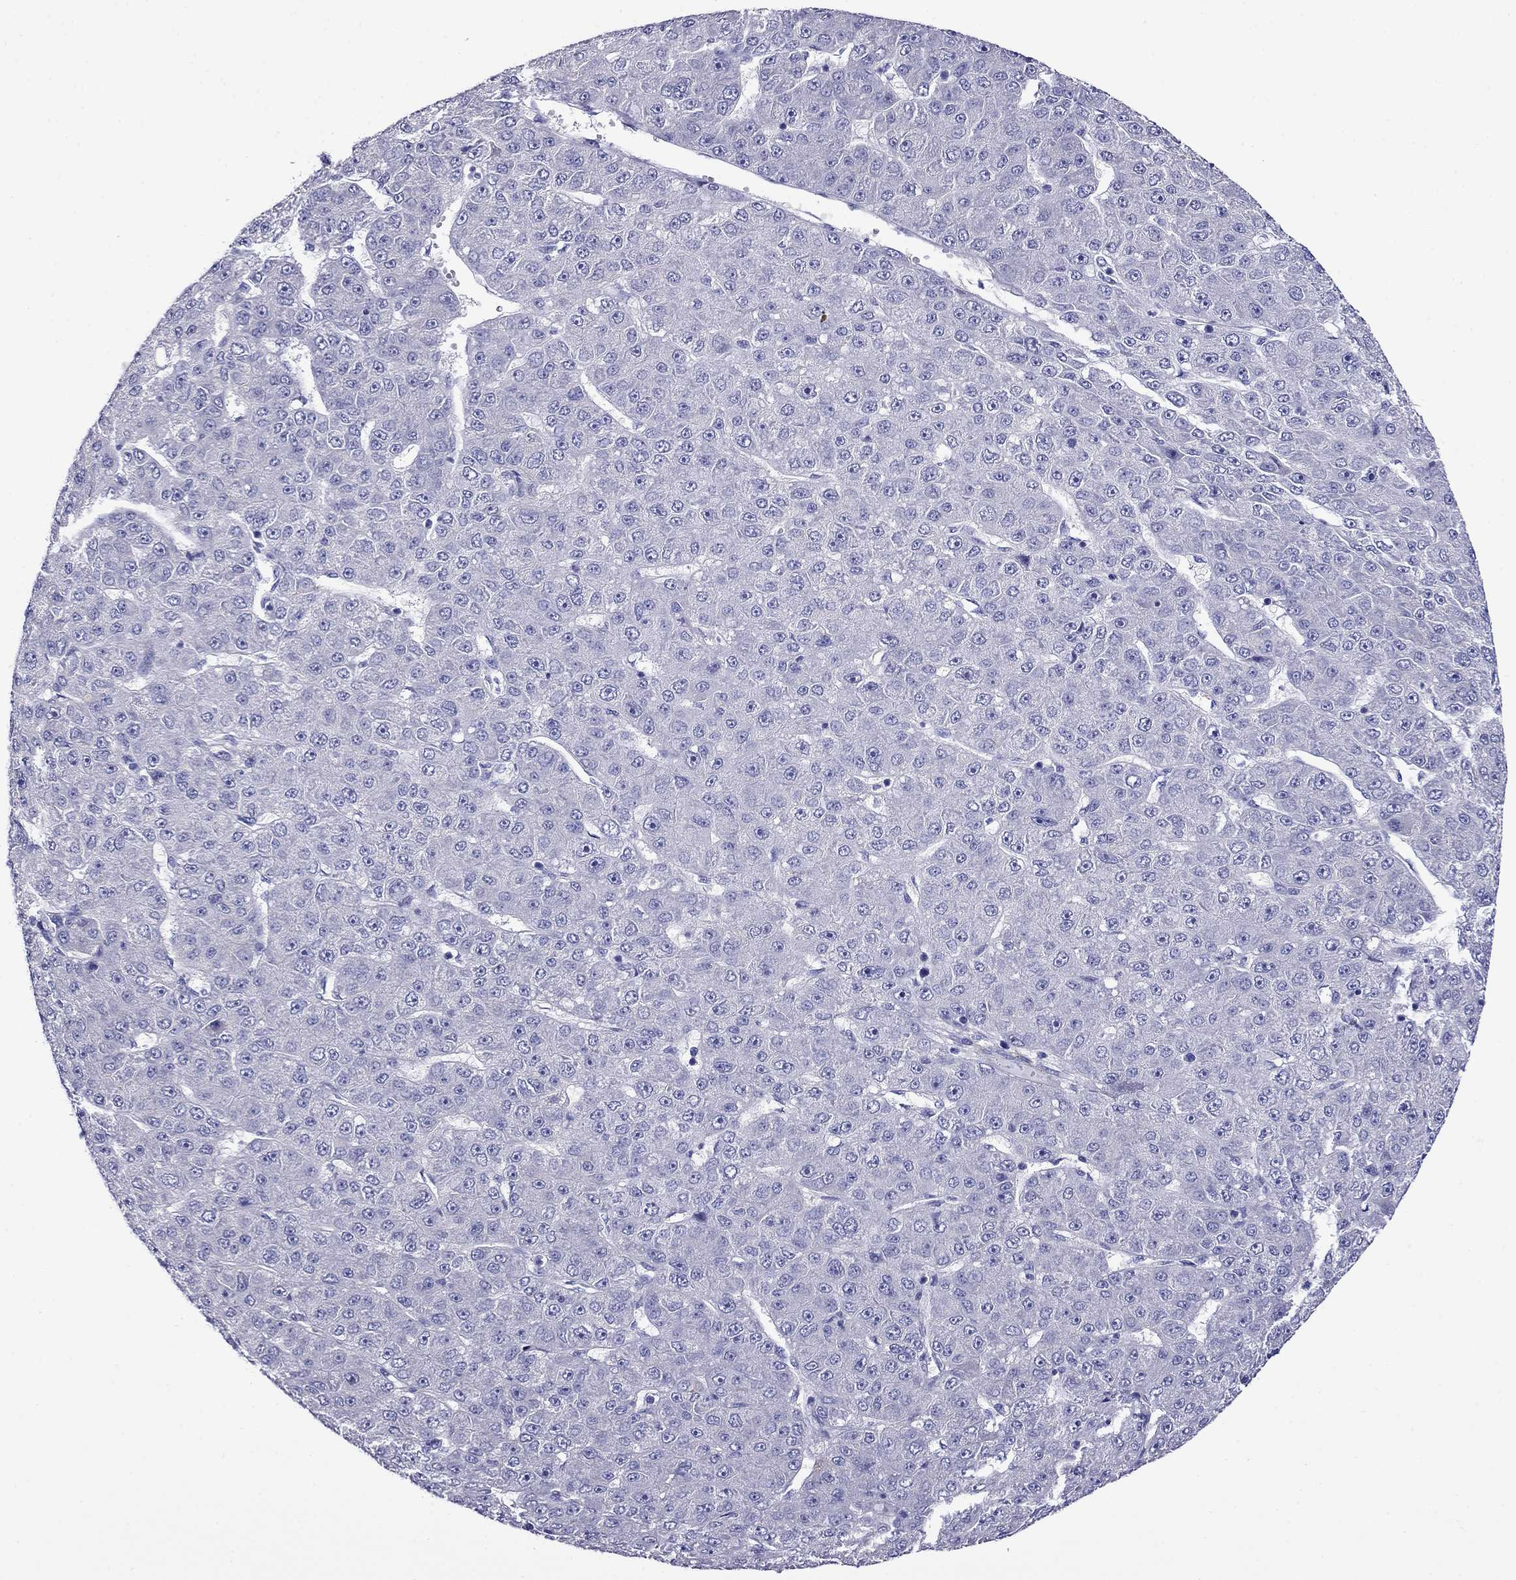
{"staining": {"intensity": "negative", "quantity": "none", "location": "none"}, "tissue": "liver cancer", "cell_type": "Tumor cells", "image_type": "cancer", "snomed": [{"axis": "morphology", "description": "Carcinoma, Hepatocellular, NOS"}, {"axis": "topography", "description": "Liver"}], "caption": "IHC of human liver cancer (hepatocellular carcinoma) demonstrates no positivity in tumor cells.", "gene": "SCG2", "patient": {"sex": "male", "age": 67}}